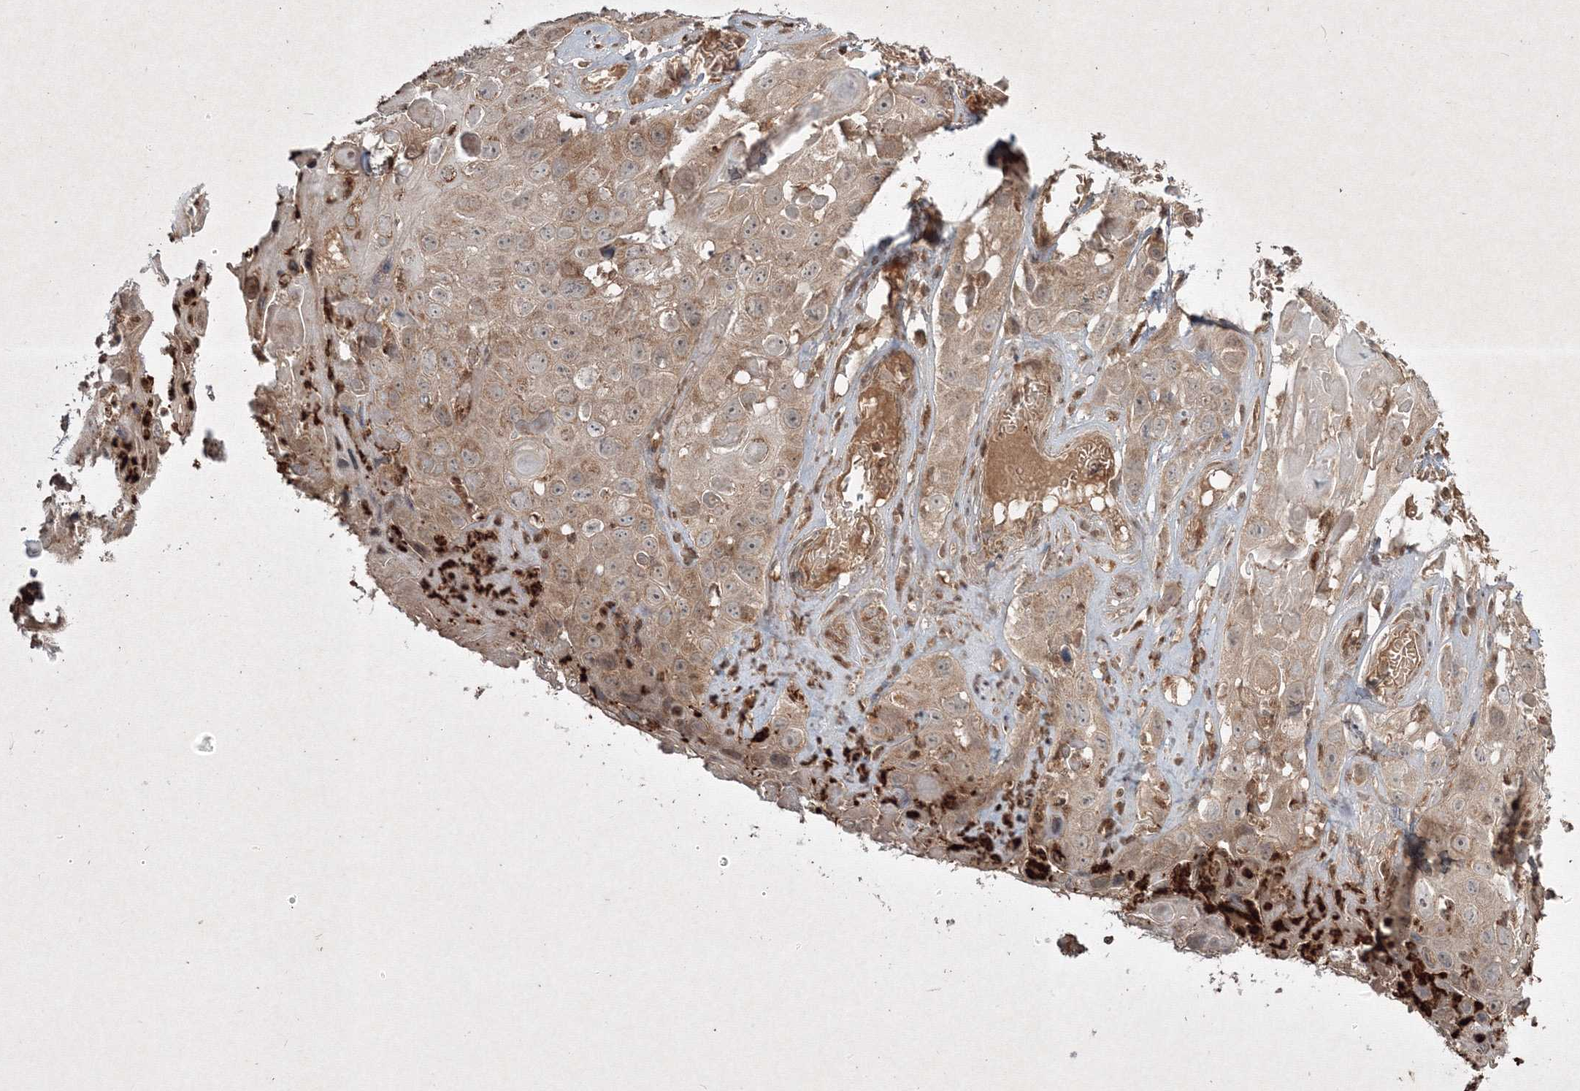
{"staining": {"intensity": "weak", "quantity": ">75%", "location": "cytoplasmic/membranous"}, "tissue": "skin cancer", "cell_type": "Tumor cells", "image_type": "cancer", "snomed": [{"axis": "morphology", "description": "Squamous cell carcinoma, NOS"}, {"axis": "topography", "description": "Skin"}], "caption": "This is an image of immunohistochemistry staining of skin cancer (squamous cell carcinoma), which shows weak staining in the cytoplasmic/membranous of tumor cells.", "gene": "PLTP", "patient": {"sex": "male", "age": 55}}